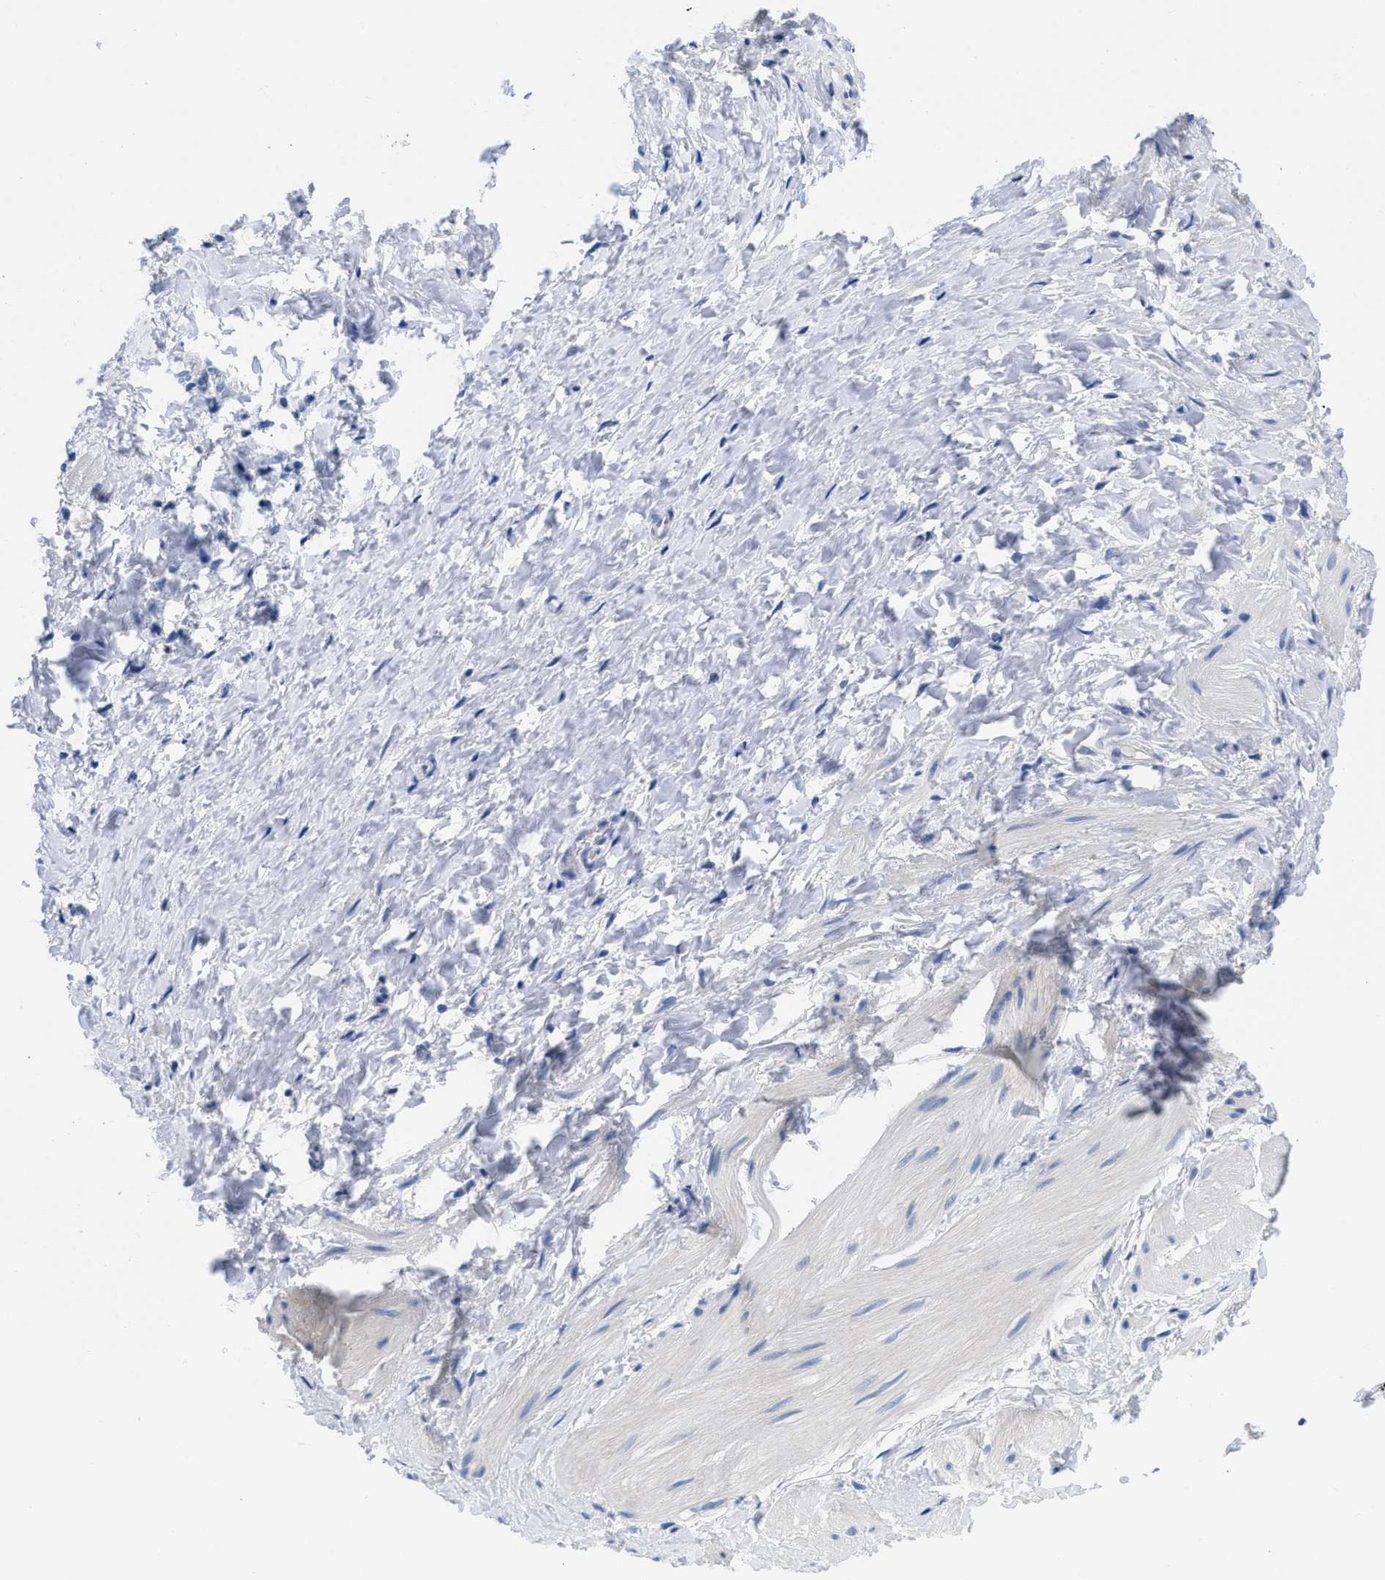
{"staining": {"intensity": "negative", "quantity": "none", "location": "none"}, "tissue": "smooth muscle", "cell_type": "Smooth muscle cells", "image_type": "normal", "snomed": [{"axis": "morphology", "description": "Normal tissue, NOS"}, {"axis": "topography", "description": "Smooth muscle"}], "caption": "Micrograph shows no significant protein expression in smooth muscle cells of normal smooth muscle. Nuclei are stained in blue.", "gene": "PYY", "patient": {"sex": "male", "age": 16}}